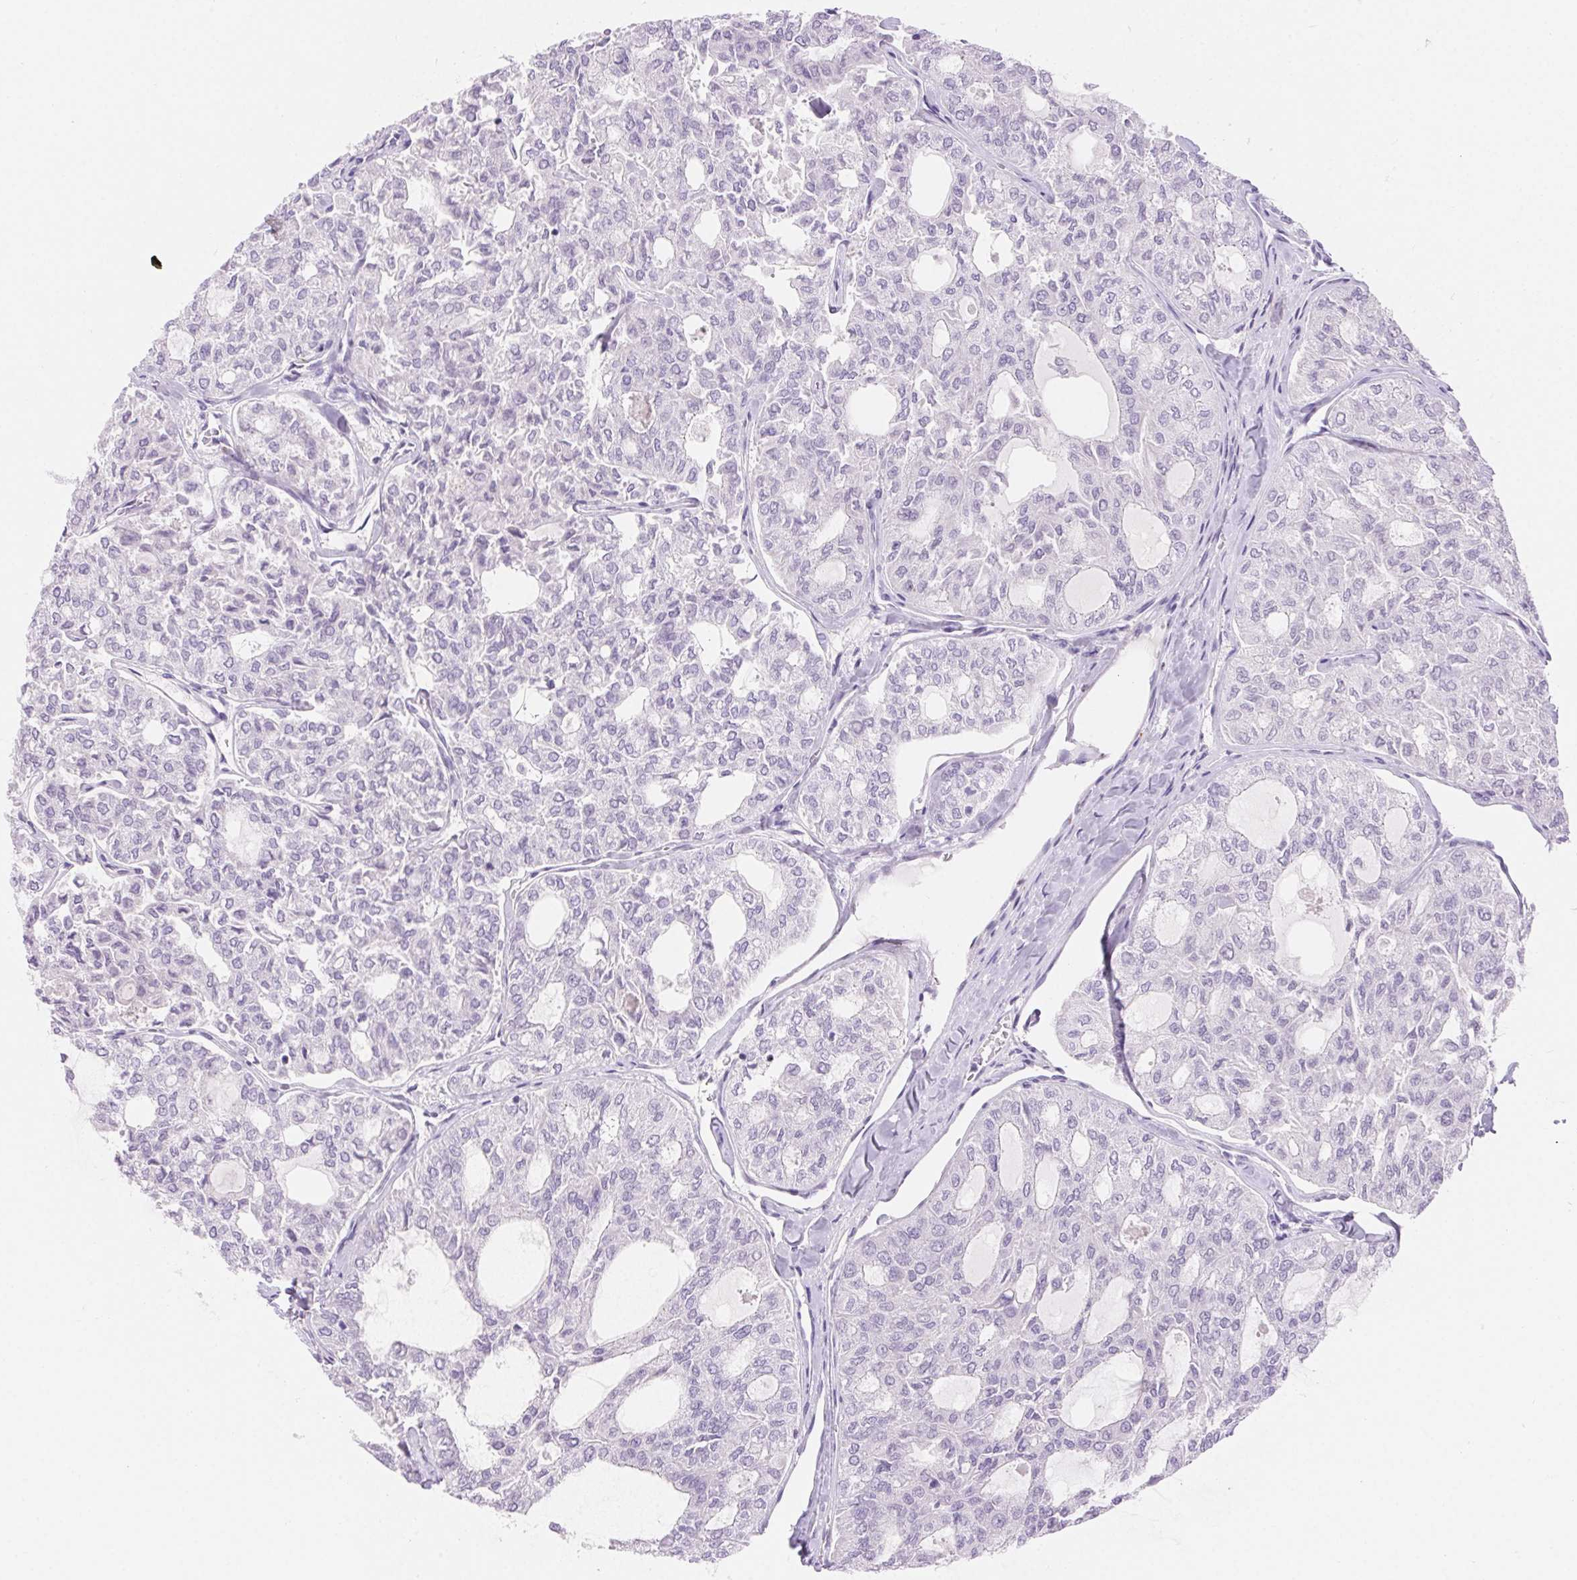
{"staining": {"intensity": "negative", "quantity": "none", "location": "none"}, "tissue": "thyroid cancer", "cell_type": "Tumor cells", "image_type": "cancer", "snomed": [{"axis": "morphology", "description": "Follicular adenoma carcinoma, NOS"}, {"axis": "topography", "description": "Thyroid gland"}], "caption": "This is an IHC histopathology image of thyroid follicular adenoma carcinoma. There is no positivity in tumor cells.", "gene": "CLDN16", "patient": {"sex": "male", "age": 75}}